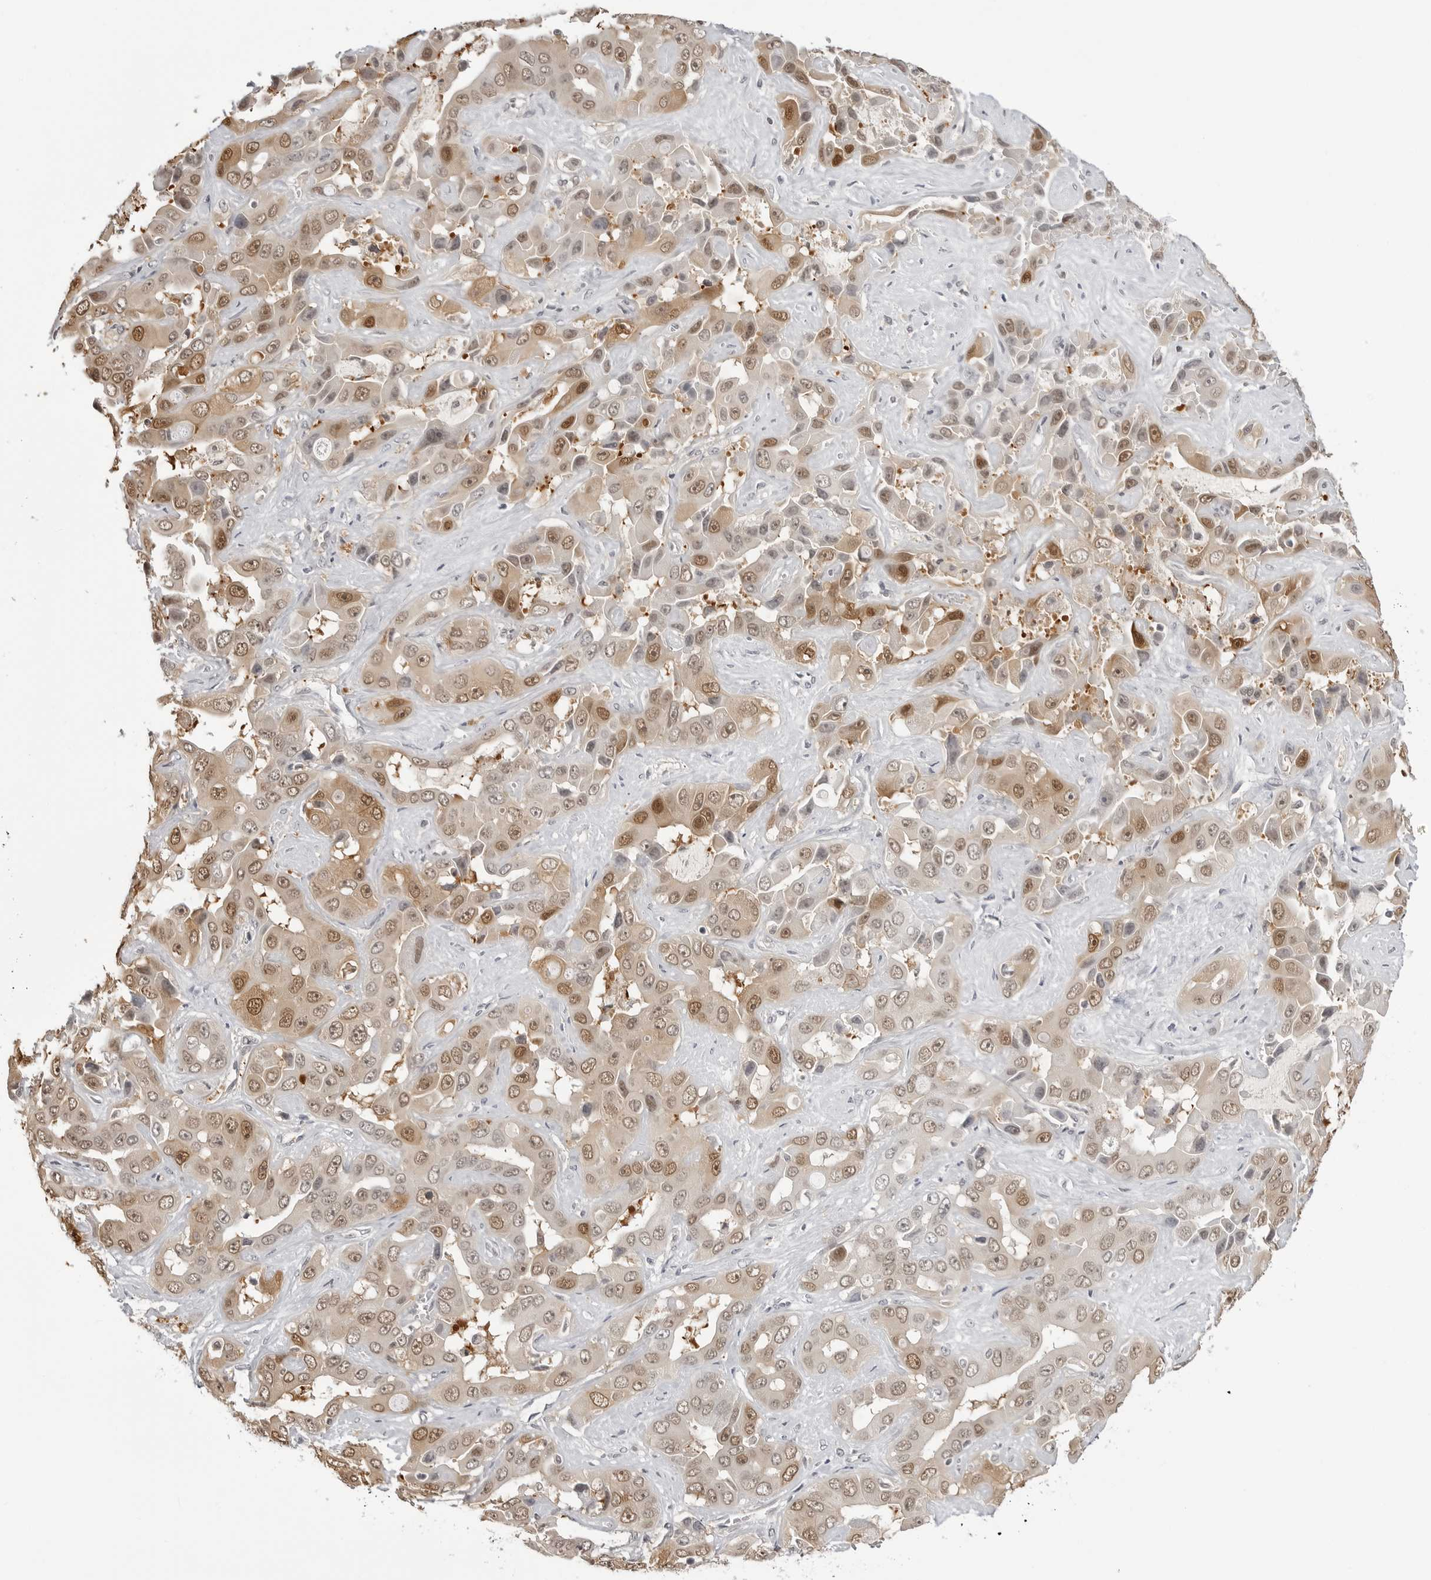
{"staining": {"intensity": "moderate", "quantity": "25%-75%", "location": "cytoplasmic/membranous,nuclear"}, "tissue": "liver cancer", "cell_type": "Tumor cells", "image_type": "cancer", "snomed": [{"axis": "morphology", "description": "Cholangiocarcinoma"}, {"axis": "topography", "description": "Liver"}], "caption": "Cholangiocarcinoma (liver) stained for a protein (brown) demonstrates moderate cytoplasmic/membranous and nuclear positive expression in approximately 25%-75% of tumor cells.", "gene": "YWHAG", "patient": {"sex": "female", "age": 52}}